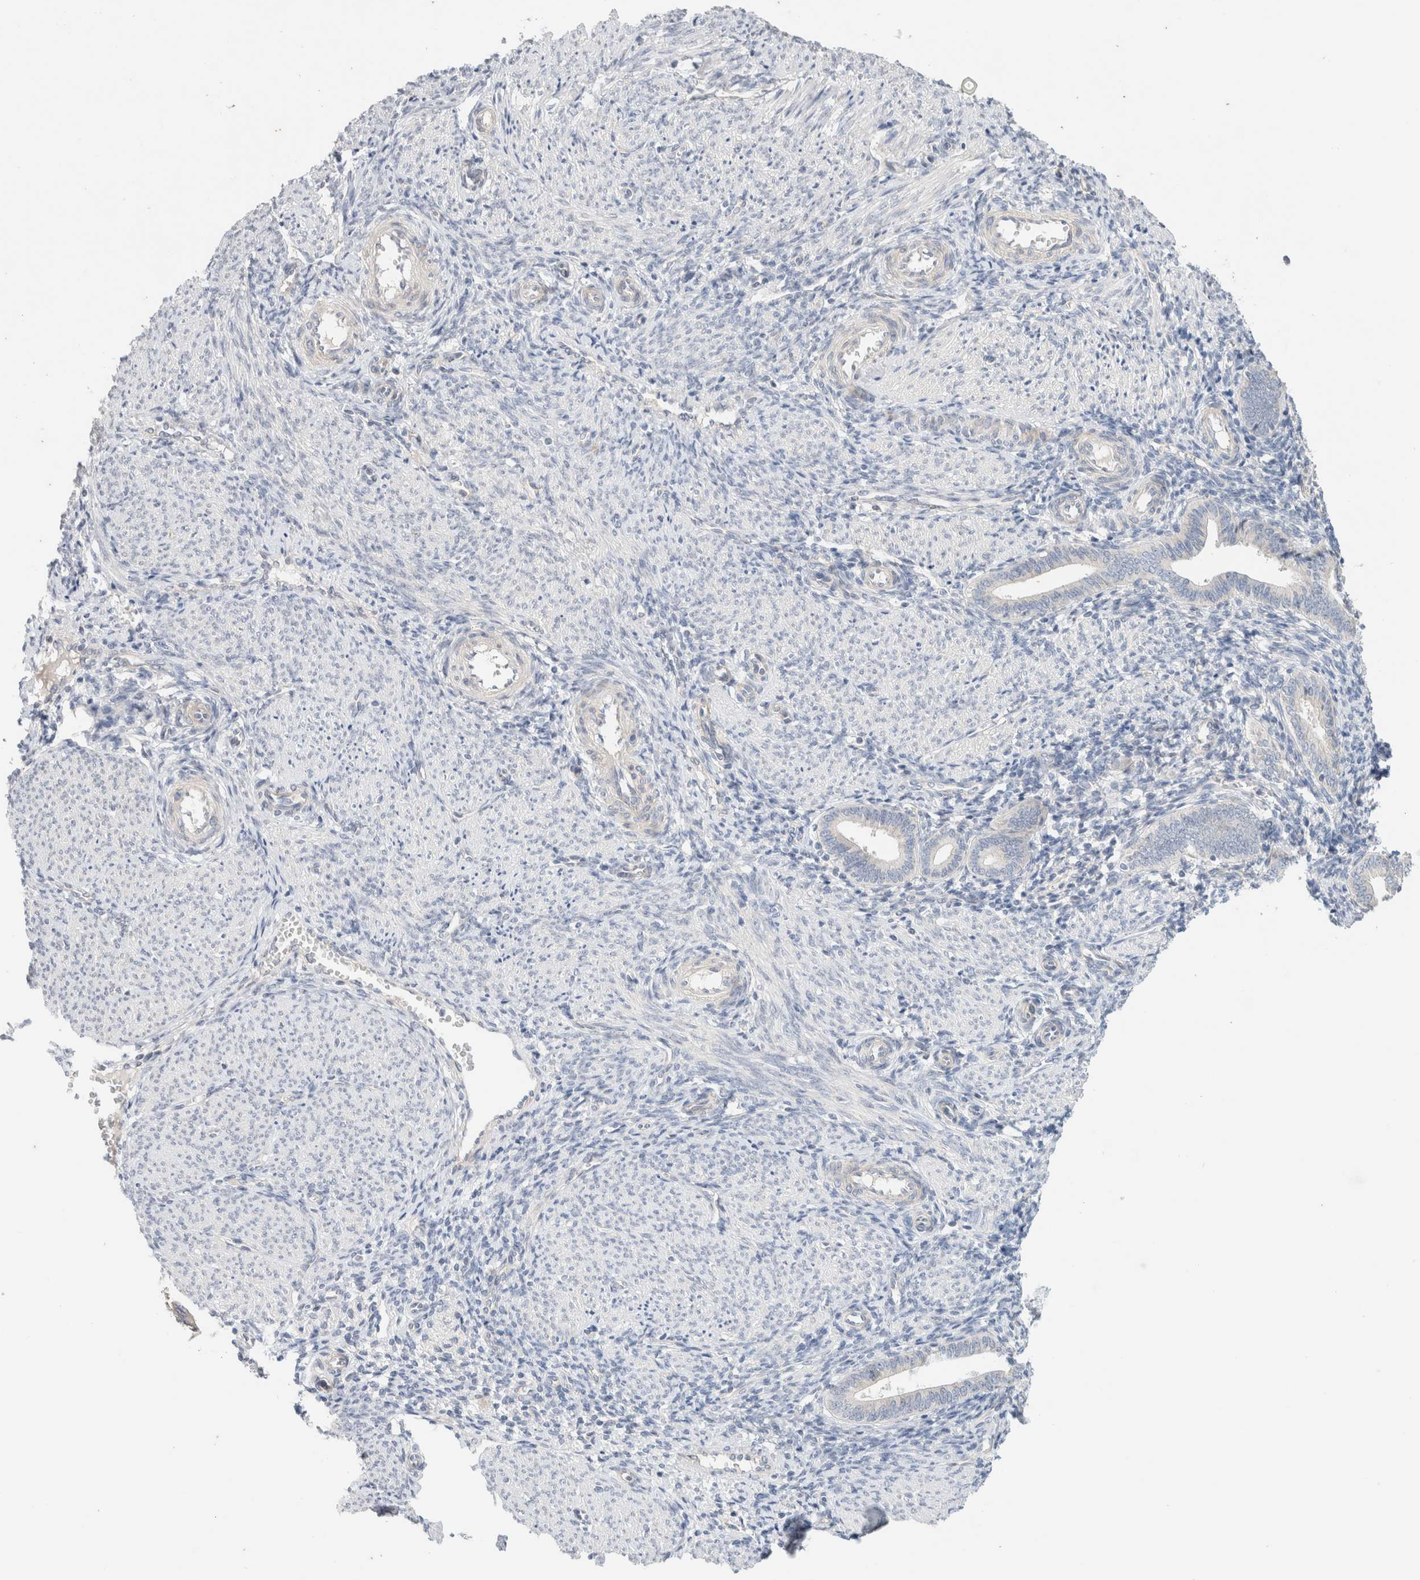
{"staining": {"intensity": "negative", "quantity": "none", "location": "none"}, "tissue": "endometrium", "cell_type": "Cells in endometrial stroma", "image_type": "normal", "snomed": [{"axis": "morphology", "description": "Normal tissue, NOS"}, {"axis": "topography", "description": "Uterus"}, {"axis": "topography", "description": "Endometrium"}], "caption": "Immunohistochemistry (IHC) micrograph of unremarkable endometrium stained for a protein (brown), which displays no expression in cells in endometrial stroma. Nuclei are stained in blue.", "gene": "SPRTN", "patient": {"sex": "female", "age": 33}}